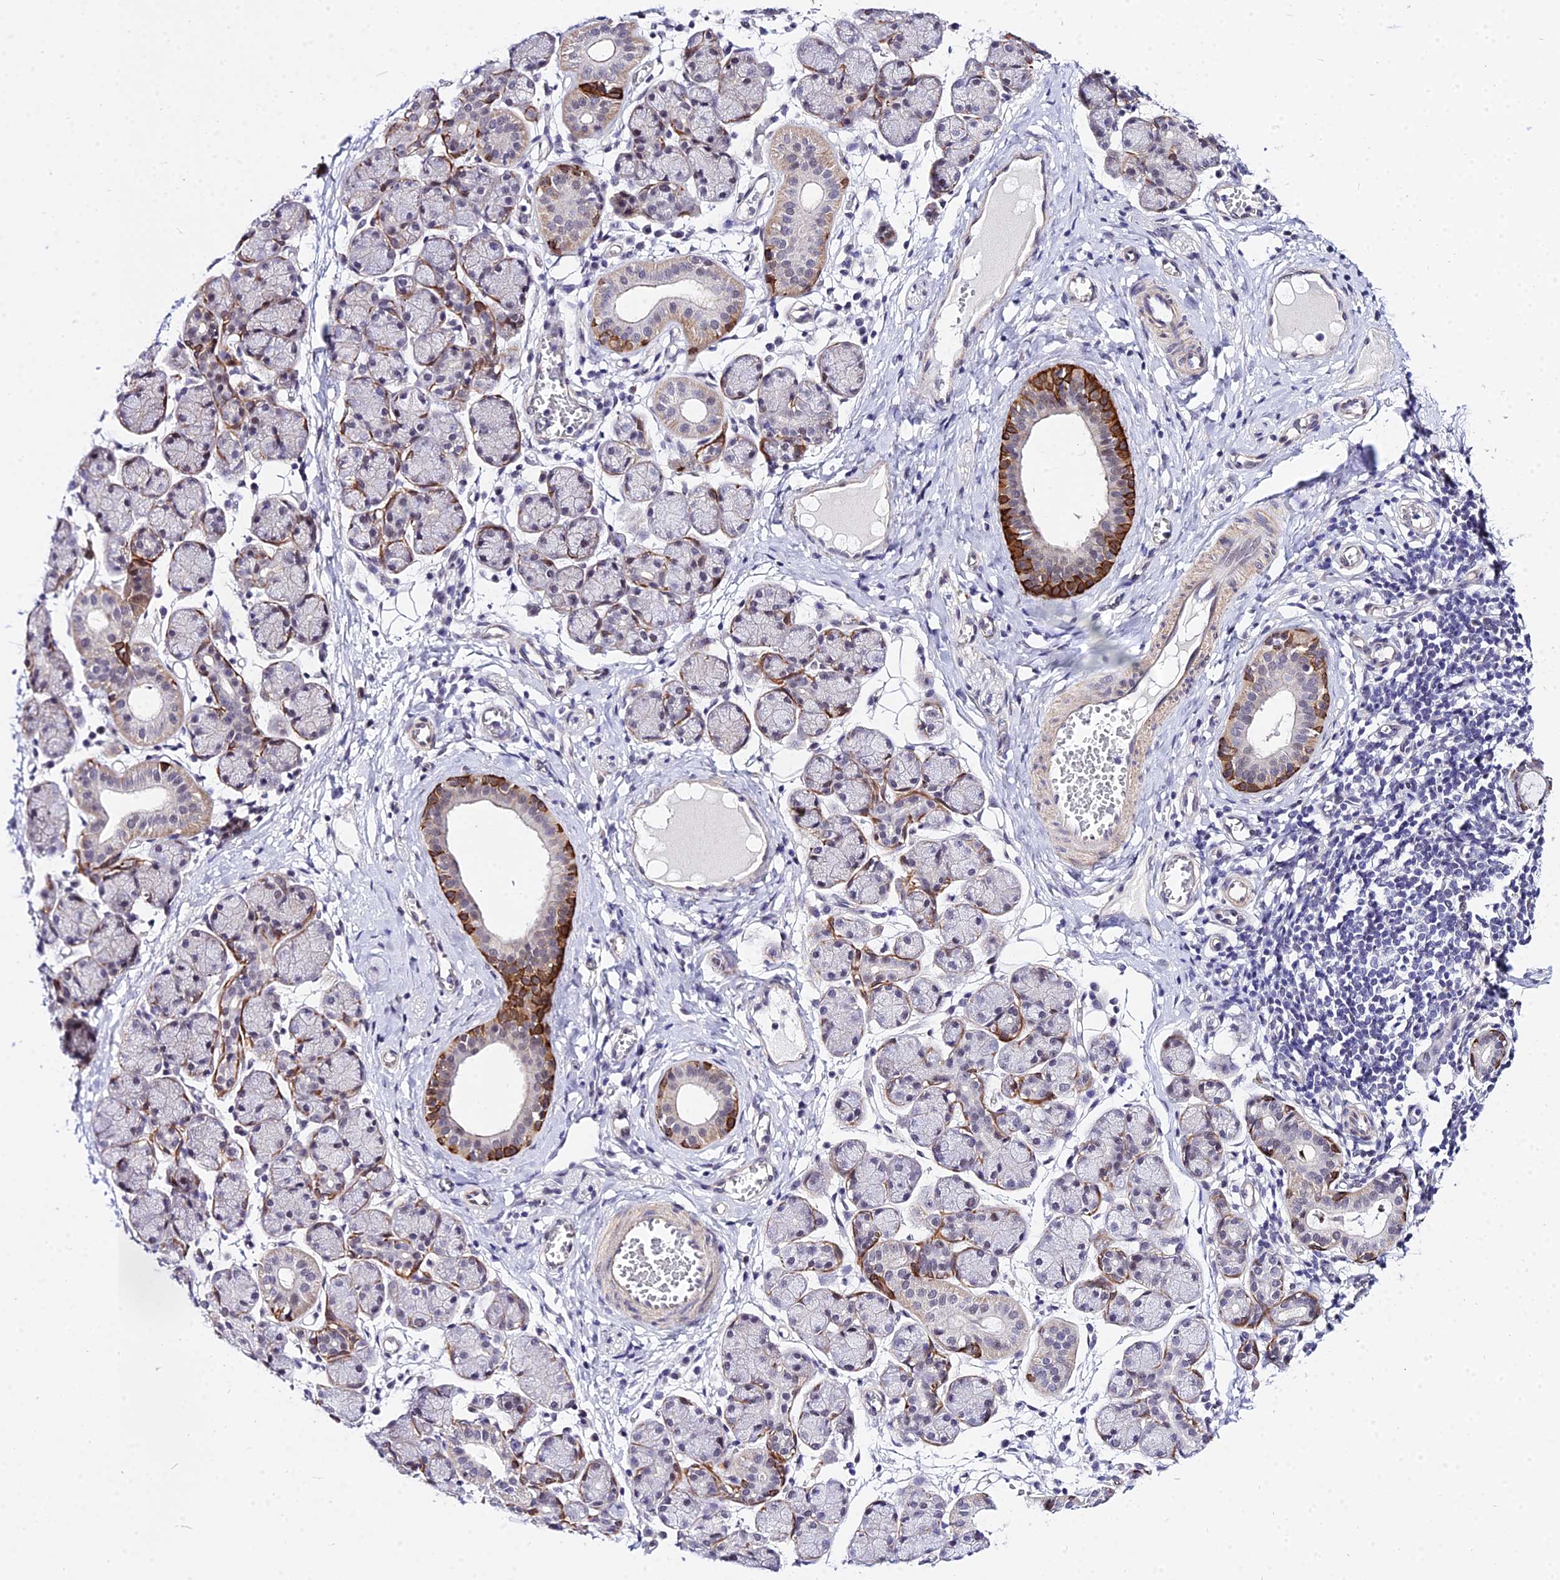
{"staining": {"intensity": "strong", "quantity": "<25%", "location": "cytoplasmic/membranous"}, "tissue": "salivary gland", "cell_type": "Glandular cells", "image_type": "normal", "snomed": [{"axis": "morphology", "description": "Normal tissue, NOS"}, {"axis": "morphology", "description": "Inflammation, NOS"}, {"axis": "topography", "description": "Lymph node"}, {"axis": "topography", "description": "Salivary gland"}], "caption": "Glandular cells show strong cytoplasmic/membranous staining in approximately <25% of cells in benign salivary gland.", "gene": "ZNF628", "patient": {"sex": "male", "age": 3}}